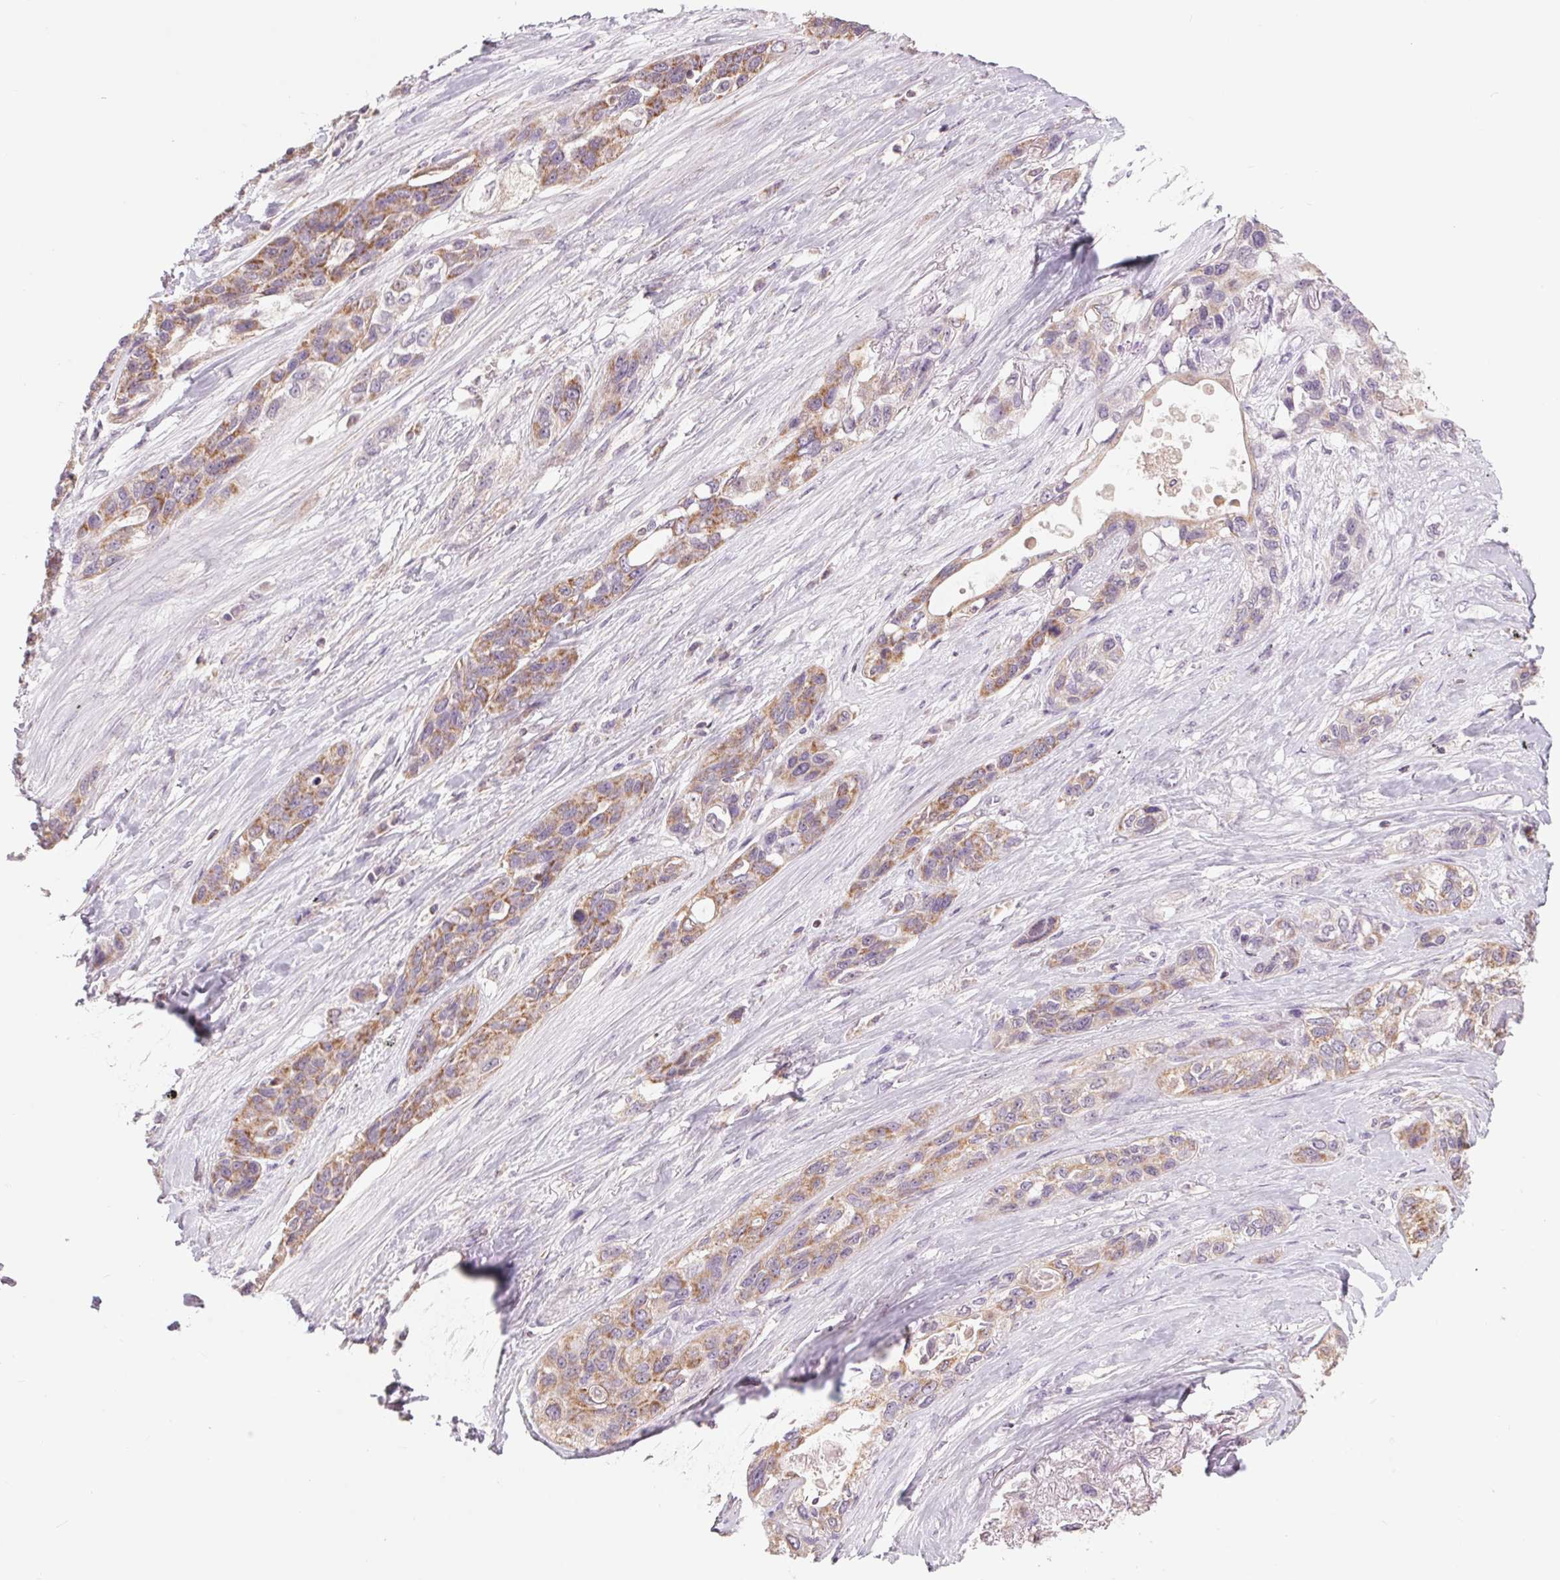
{"staining": {"intensity": "moderate", "quantity": ">75%", "location": "cytoplasmic/membranous"}, "tissue": "lung cancer", "cell_type": "Tumor cells", "image_type": "cancer", "snomed": [{"axis": "morphology", "description": "Squamous cell carcinoma, NOS"}, {"axis": "topography", "description": "Lung"}], "caption": "A high-resolution image shows immunohistochemistry staining of lung squamous cell carcinoma, which demonstrates moderate cytoplasmic/membranous positivity in about >75% of tumor cells.", "gene": "COX6A1", "patient": {"sex": "female", "age": 70}}